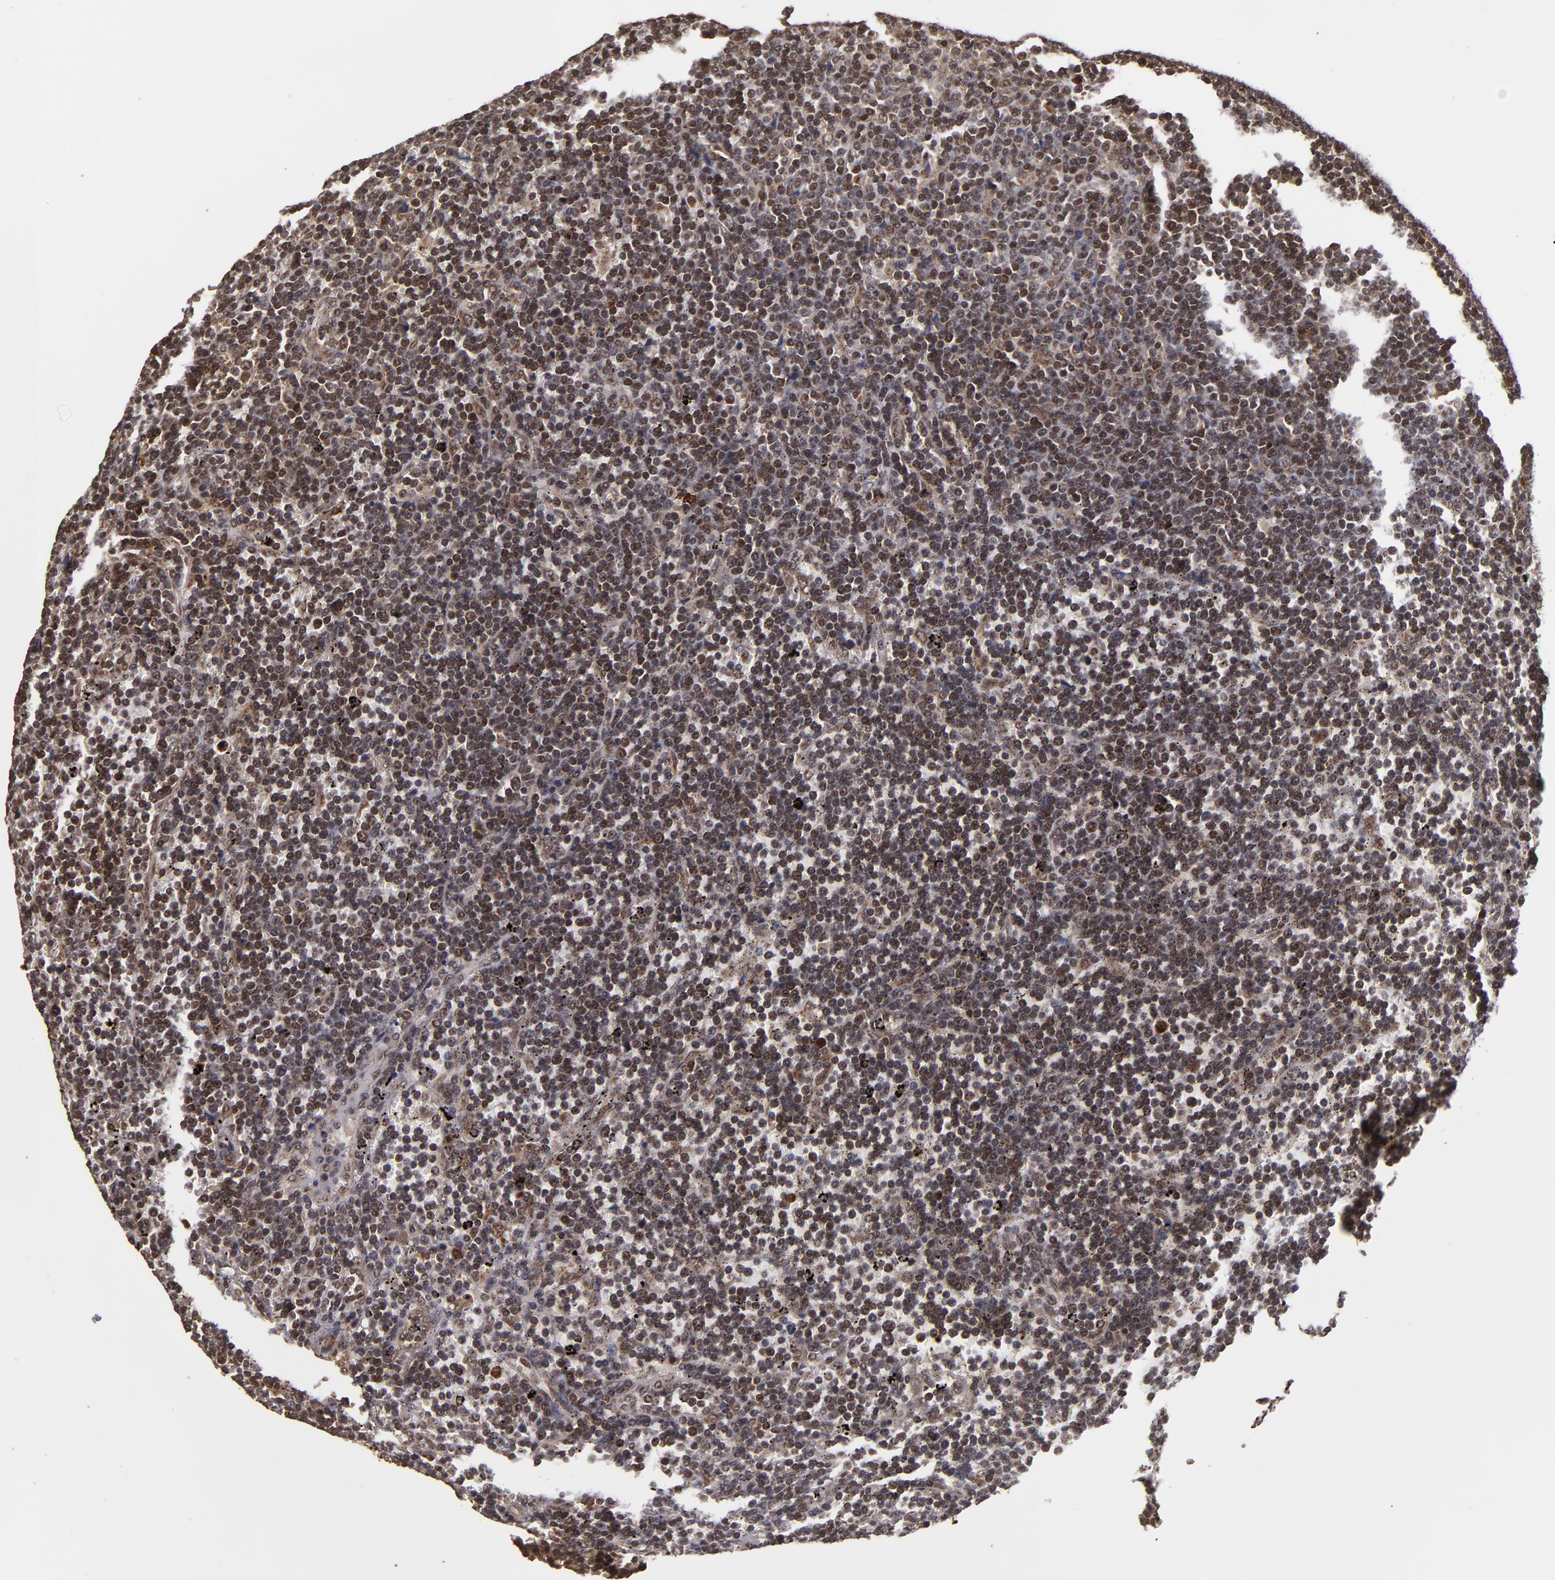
{"staining": {"intensity": "weak", "quantity": ">75%", "location": "cytoplasmic/membranous"}, "tissue": "lymphoma", "cell_type": "Tumor cells", "image_type": "cancer", "snomed": [{"axis": "morphology", "description": "Malignant lymphoma, non-Hodgkin's type, Low grade"}, {"axis": "topography", "description": "Spleen"}], "caption": "An IHC image of tumor tissue is shown. Protein staining in brown shows weak cytoplasmic/membranous positivity in malignant lymphoma, non-Hodgkin's type (low-grade) within tumor cells. Nuclei are stained in blue.", "gene": "CUL5", "patient": {"sex": "male", "age": 80}}